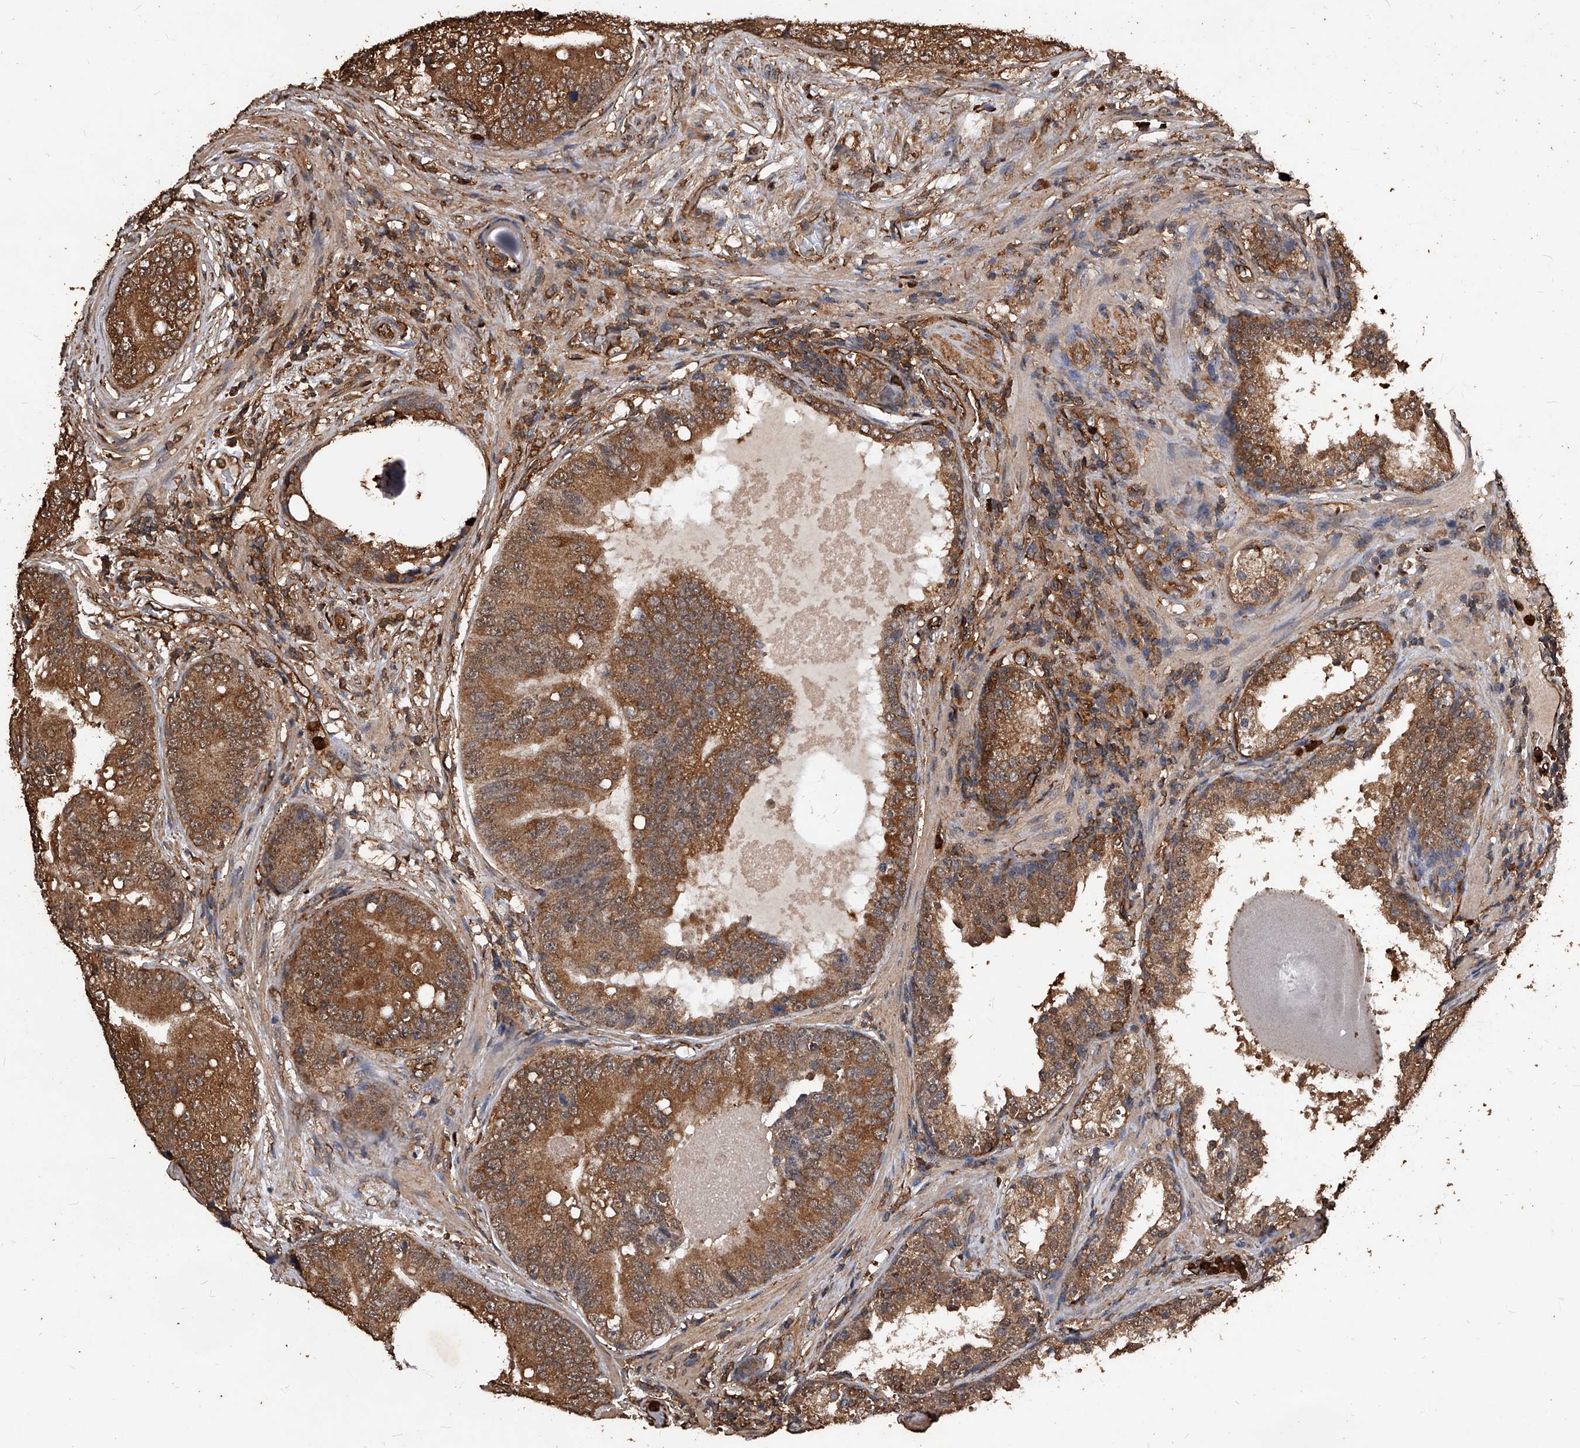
{"staining": {"intensity": "moderate", "quantity": ">75%", "location": "cytoplasmic/membranous"}, "tissue": "prostate cancer", "cell_type": "Tumor cells", "image_type": "cancer", "snomed": [{"axis": "morphology", "description": "Adenocarcinoma, High grade"}, {"axis": "topography", "description": "Prostate"}], "caption": "The photomicrograph shows immunohistochemical staining of adenocarcinoma (high-grade) (prostate). There is moderate cytoplasmic/membranous staining is appreciated in about >75% of tumor cells. (Stains: DAB in brown, nuclei in blue, Microscopy: brightfield microscopy at high magnification).", "gene": "UCP2", "patient": {"sex": "male", "age": 70}}